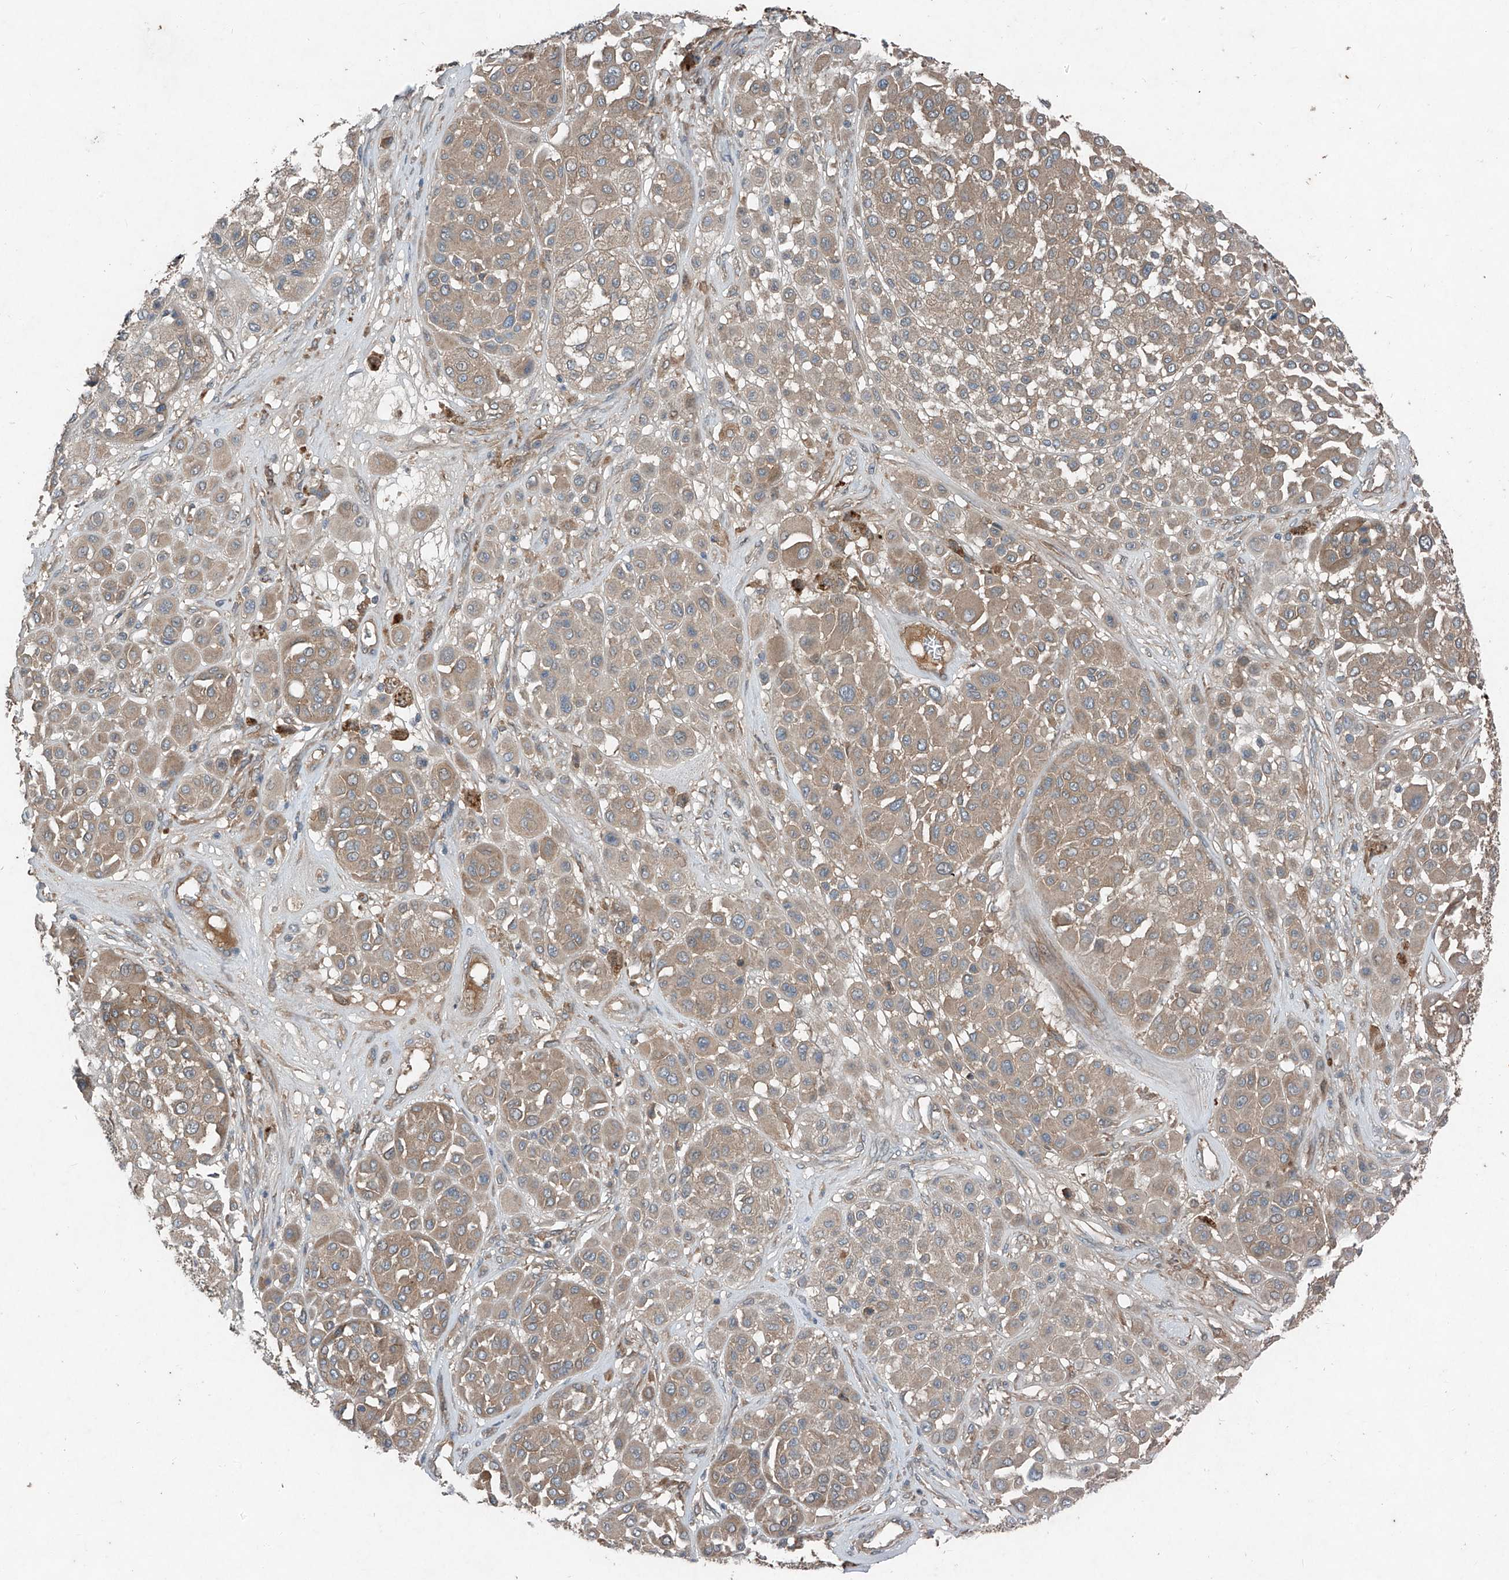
{"staining": {"intensity": "weak", "quantity": ">75%", "location": "cytoplasmic/membranous"}, "tissue": "melanoma", "cell_type": "Tumor cells", "image_type": "cancer", "snomed": [{"axis": "morphology", "description": "Malignant melanoma, Metastatic site"}, {"axis": "topography", "description": "Soft tissue"}], "caption": "Melanoma was stained to show a protein in brown. There is low levels of weak cytoplasmic/membranous positivity in approximately >75% of tumor cells.", "gene": "FOXRED2", "patient": {"sex": "male", "age": 41}}